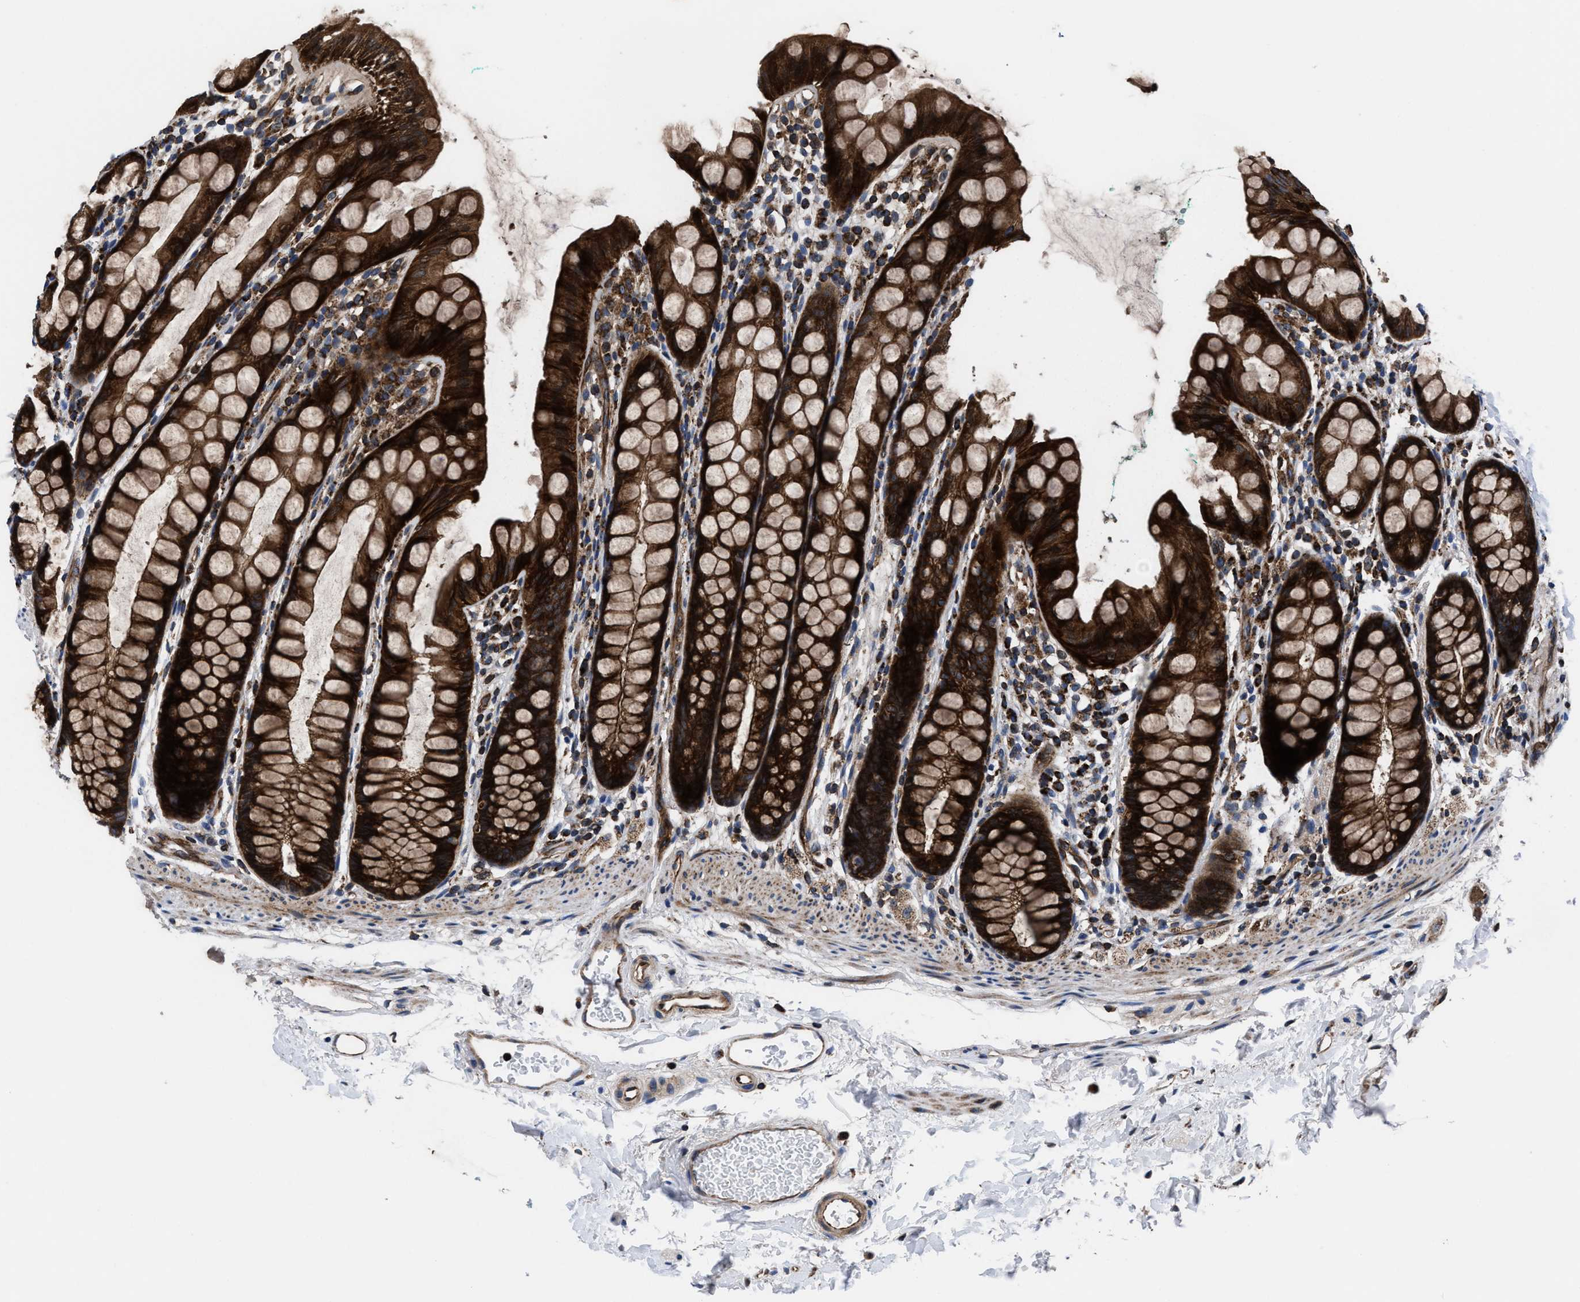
{"staining": {"intensity": "strong", "quantity": ">75%", "location": "cytoplasmic/membranous"}, "tissue": "rectum", "cell_type": "Glandular cells", "image_type": "normal", "snomed": [{"axis": "morphology", "description": "Normal tissue, NOS"}, {"axis": "topography", "description": "Rectum"}], "caption": "IHC micrograph of normal human rectum stained for a protein (brown), which exhibits high levels of strong cytoplasmic/membranous staining in about >75% of glandular cells.", "gene": "PRR15L", "patient": {"sex": "female", "age": 65}}